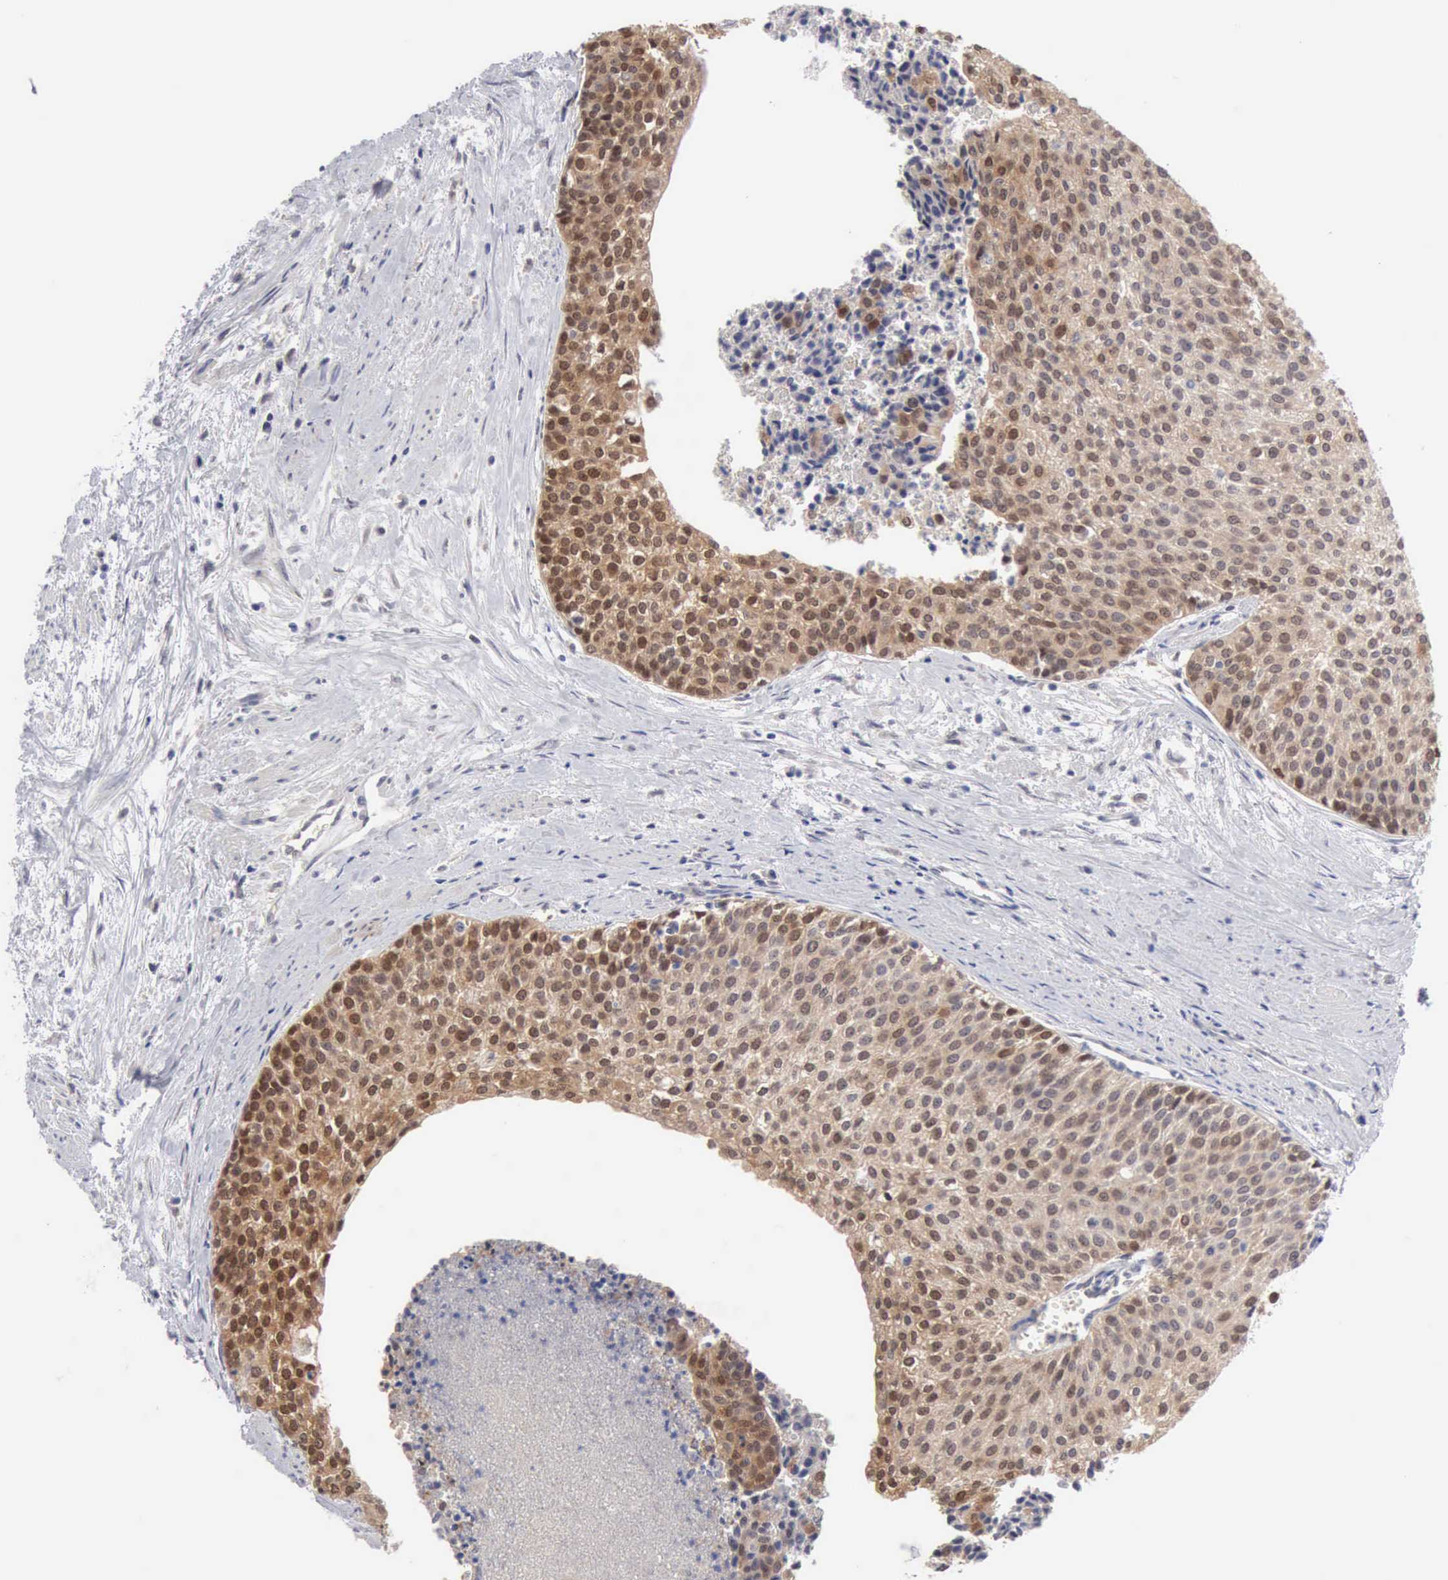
{"staining": {"intensity": "moderate", "quantity": ">75%", "location": "cytoplasmic/membranous,nuclear"}, "tissue": "urothelial cancer", "cell_type": "Tumor cells", "image_type": "cancer", "snomed": [{"axis": "morphology", "description": "Urothelial carcinoma, Low grade"}, {"axis": "topography", "description": "Urinary bladder"}], "caption": "Human urothelial cancer stained for a protein (brown) demonstrates moderate cytoplasmic/membranous and nuclear positive positivity in about >75% of tumor cells.", "gene": "PTGR2", "patient": {"sex": "female", "age": 73}}